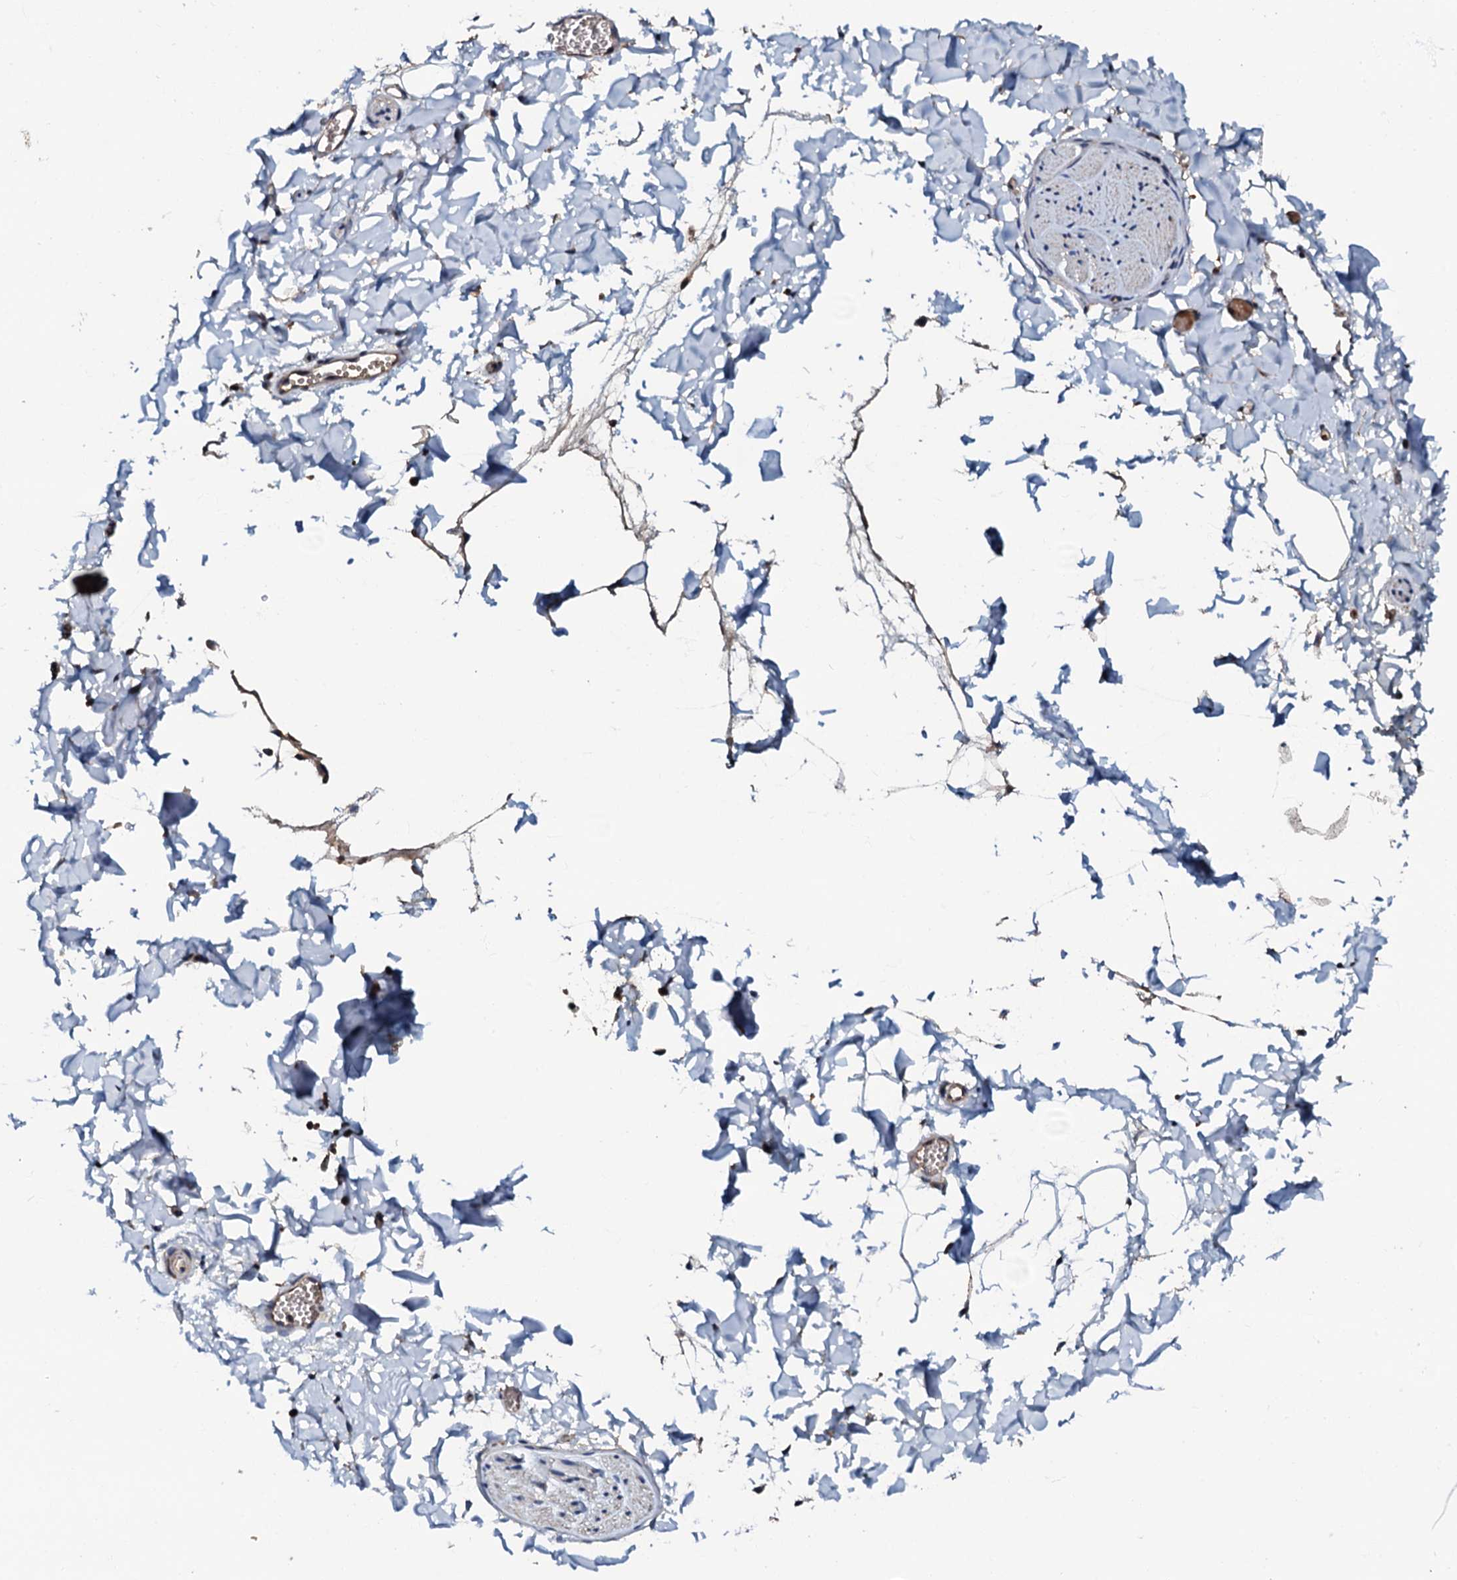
{"staining": {"intensity": "negative", "quantity": "none", "location": "none"}, "tissue": "adipose tissue", "cell_type": "Adipocytes", "image_type": "normal", "snomed": [{"axis": "morphology", "description": "Normal tissue, NOS"}, {"axis": "topography", "description": "Gallbladder"}, {"axis": "topography", "description": "Peripheral nerve tissue"}], "caption": "There is no significant expression in adipocytes of adipose tissue. (DAB immunohistochemistry (IHC) visualized using brightfield microscopy, high magnification).", "gene": "CPNE2", "patient": {"sex": "male", "age": 38}}